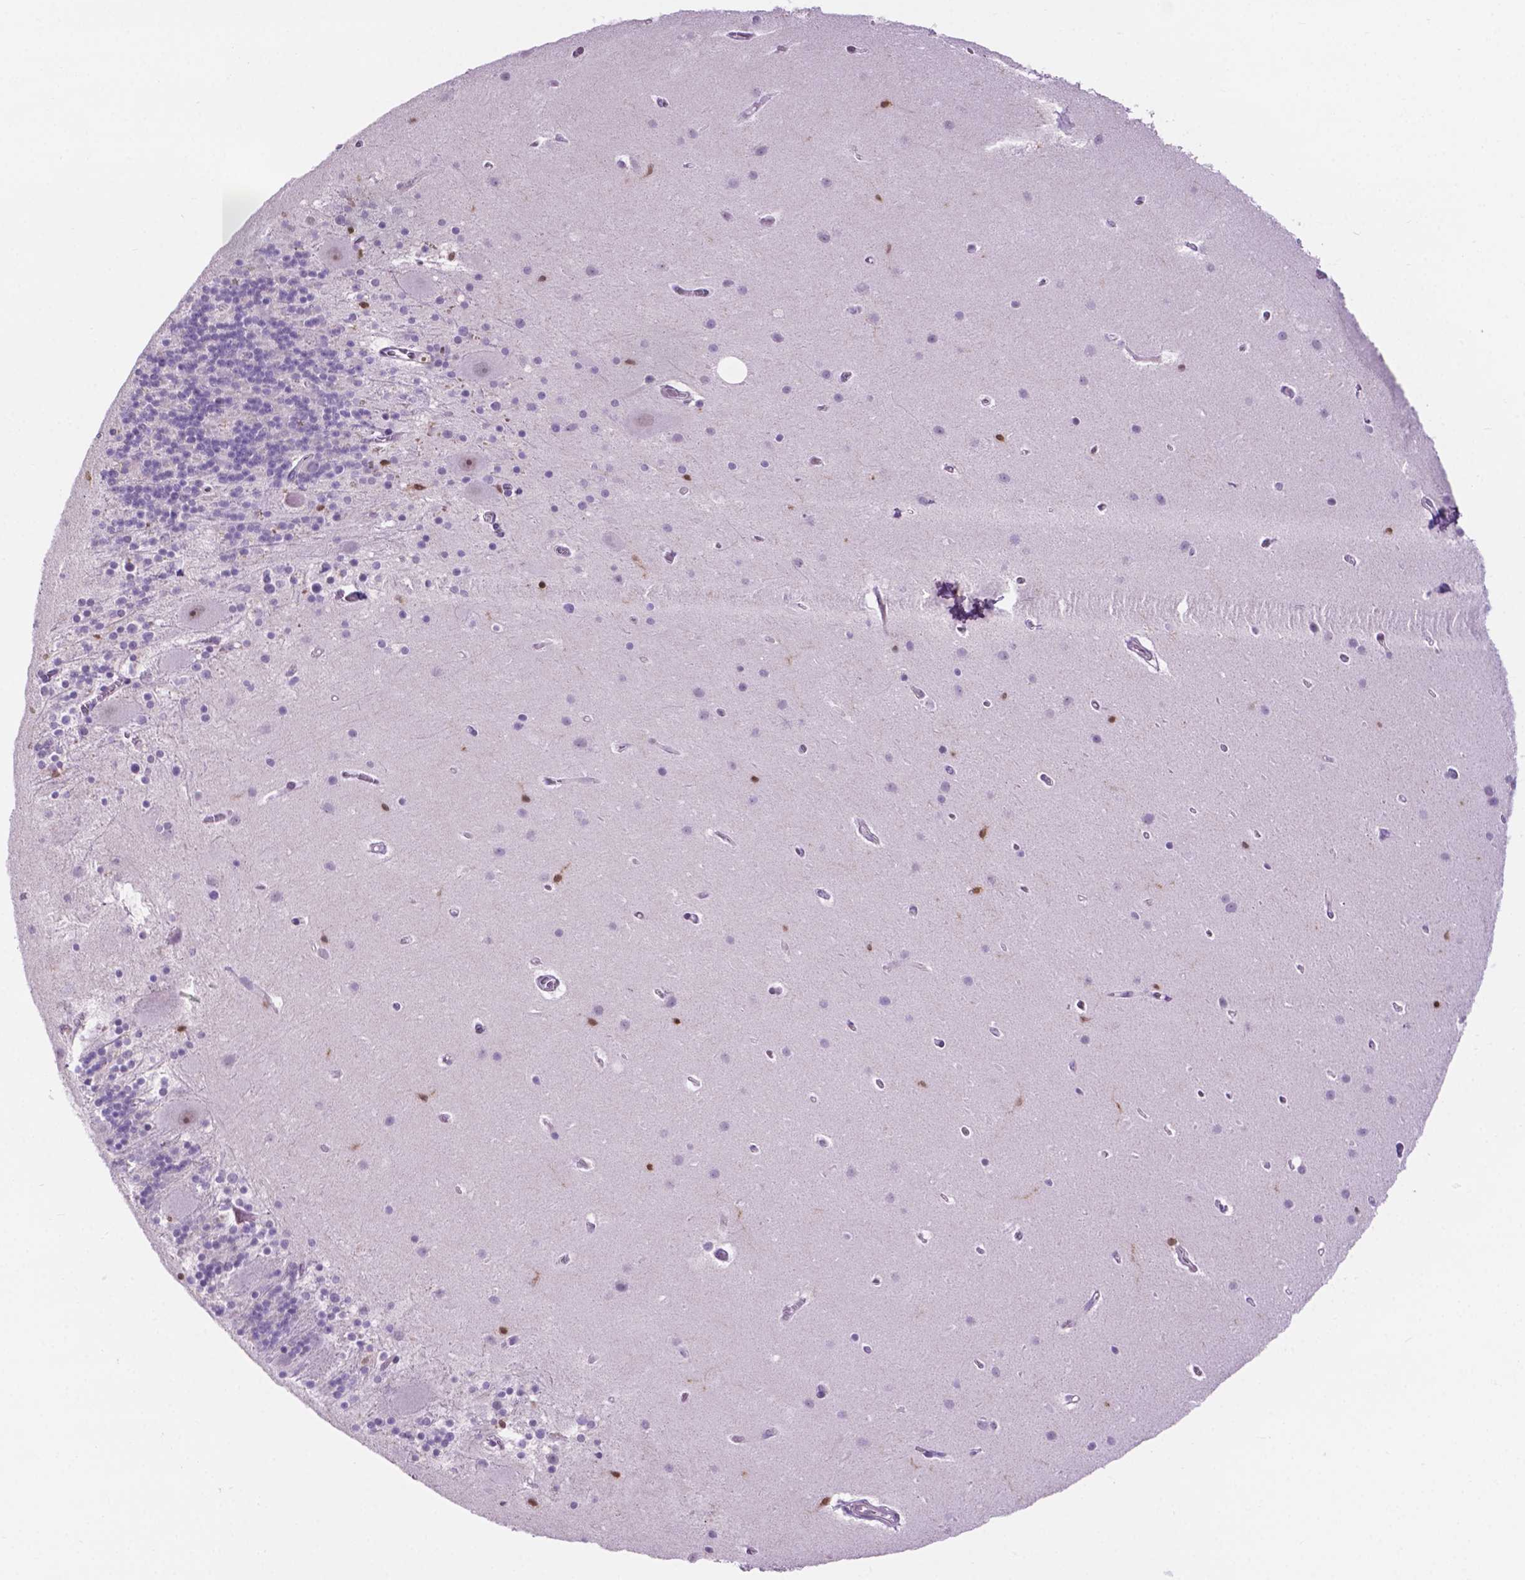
{"staining": {"intensity": "negative", "quantity": "none", "location": "none"}, "tissue": "cerebellum", "cell_type": "Cells in granular layer", "image_type": "normal", "snomed": [{"axis": "morphology", "description": "Normal tissue, NOS"}, {"axis": "topography", "description": "Cerebellum"}], "caption": "Cells in granular layer show no significant staining in unremarkable cerebellum. (Brightfield microscopy of DAB IHC at high magnification).", "gene": "ACY3", "patient": {"sex": "male", "age": 70}}